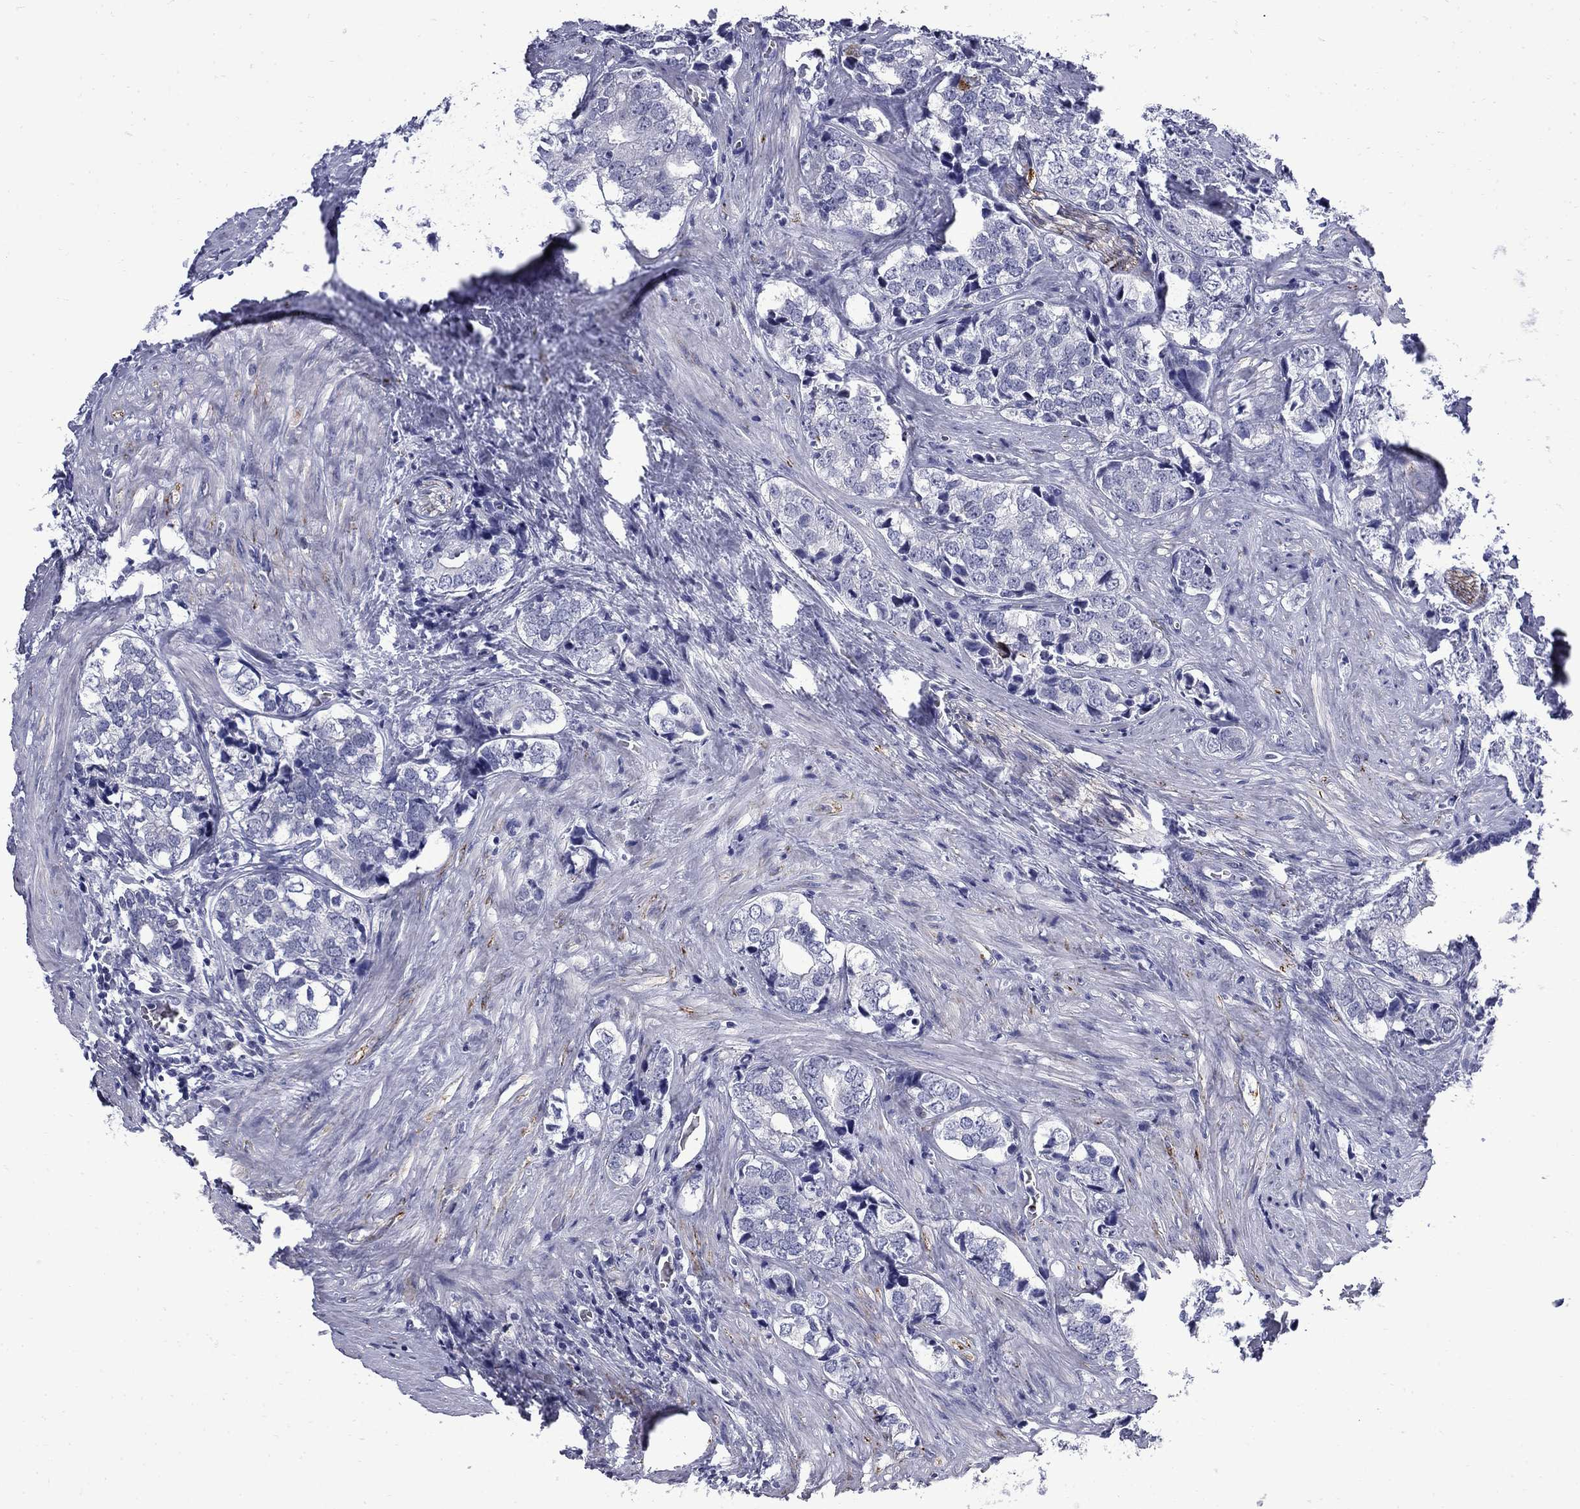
{"staining": {"intensity": "negative", "quantity": "none", "location": "none"}, "tissue": "prostate cancer", "cell_type": "Tumor cells", "image_type": "cancer", "snomed": [{"axis": "morphology", "description": "Adenocarcinoma, NOS"}, {"axis": "topography", "description": "Prostate and seminal vesicle, NOS"}], "caption": "Prostate cancer was stained to show a protein in brown. There is no significant staining in tumor cells. Brightfield microscopy of immunohistochemistry (IHC) stained with DAB (3,3'-diaminobenzidine) (brown) and hematoxylin (blue), captured at high magnification.", "gene": "MGARP", "patient": {"sex": "male", "age": 63}}